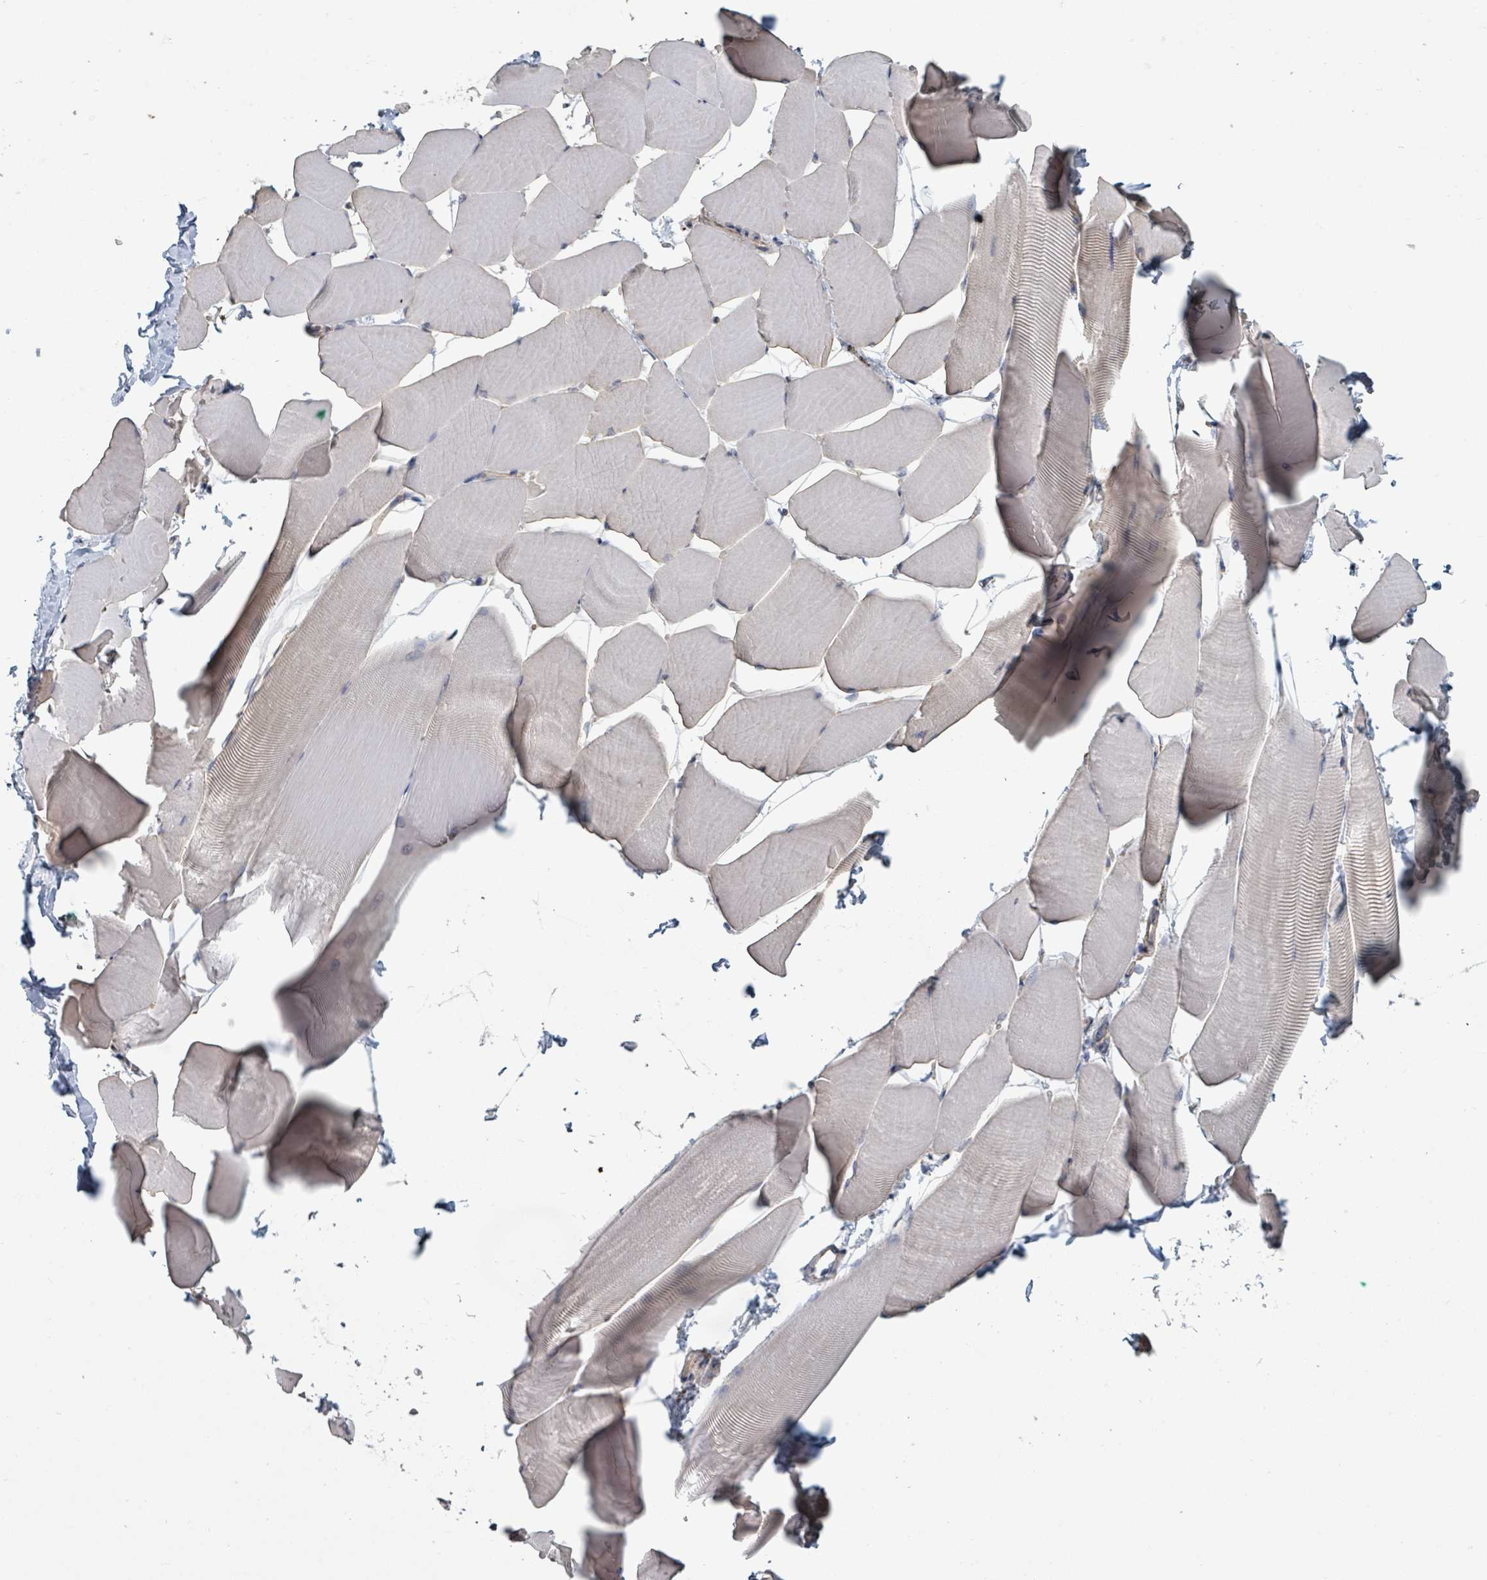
{"staining": {"intensity": "negative", "quantity": "none", "location": "none"}, "tissue": "skeletal muscle", "cell_type": "Myocytes", "image_type": "normal", "snomed": [{"axis": "morphology", "description": "Normal tissue, NOS"}, {"axis": "topography", "description": "Skeletal muscle"}], "caption": "An image of skeletal muscle stained for a protein demonstrates no brown staining in myocytes. (DAB immunohistochemistry with hematoxylin counter stain).", "gene": "PLAUR", "patient": {"sex": "male", "age": 25}}